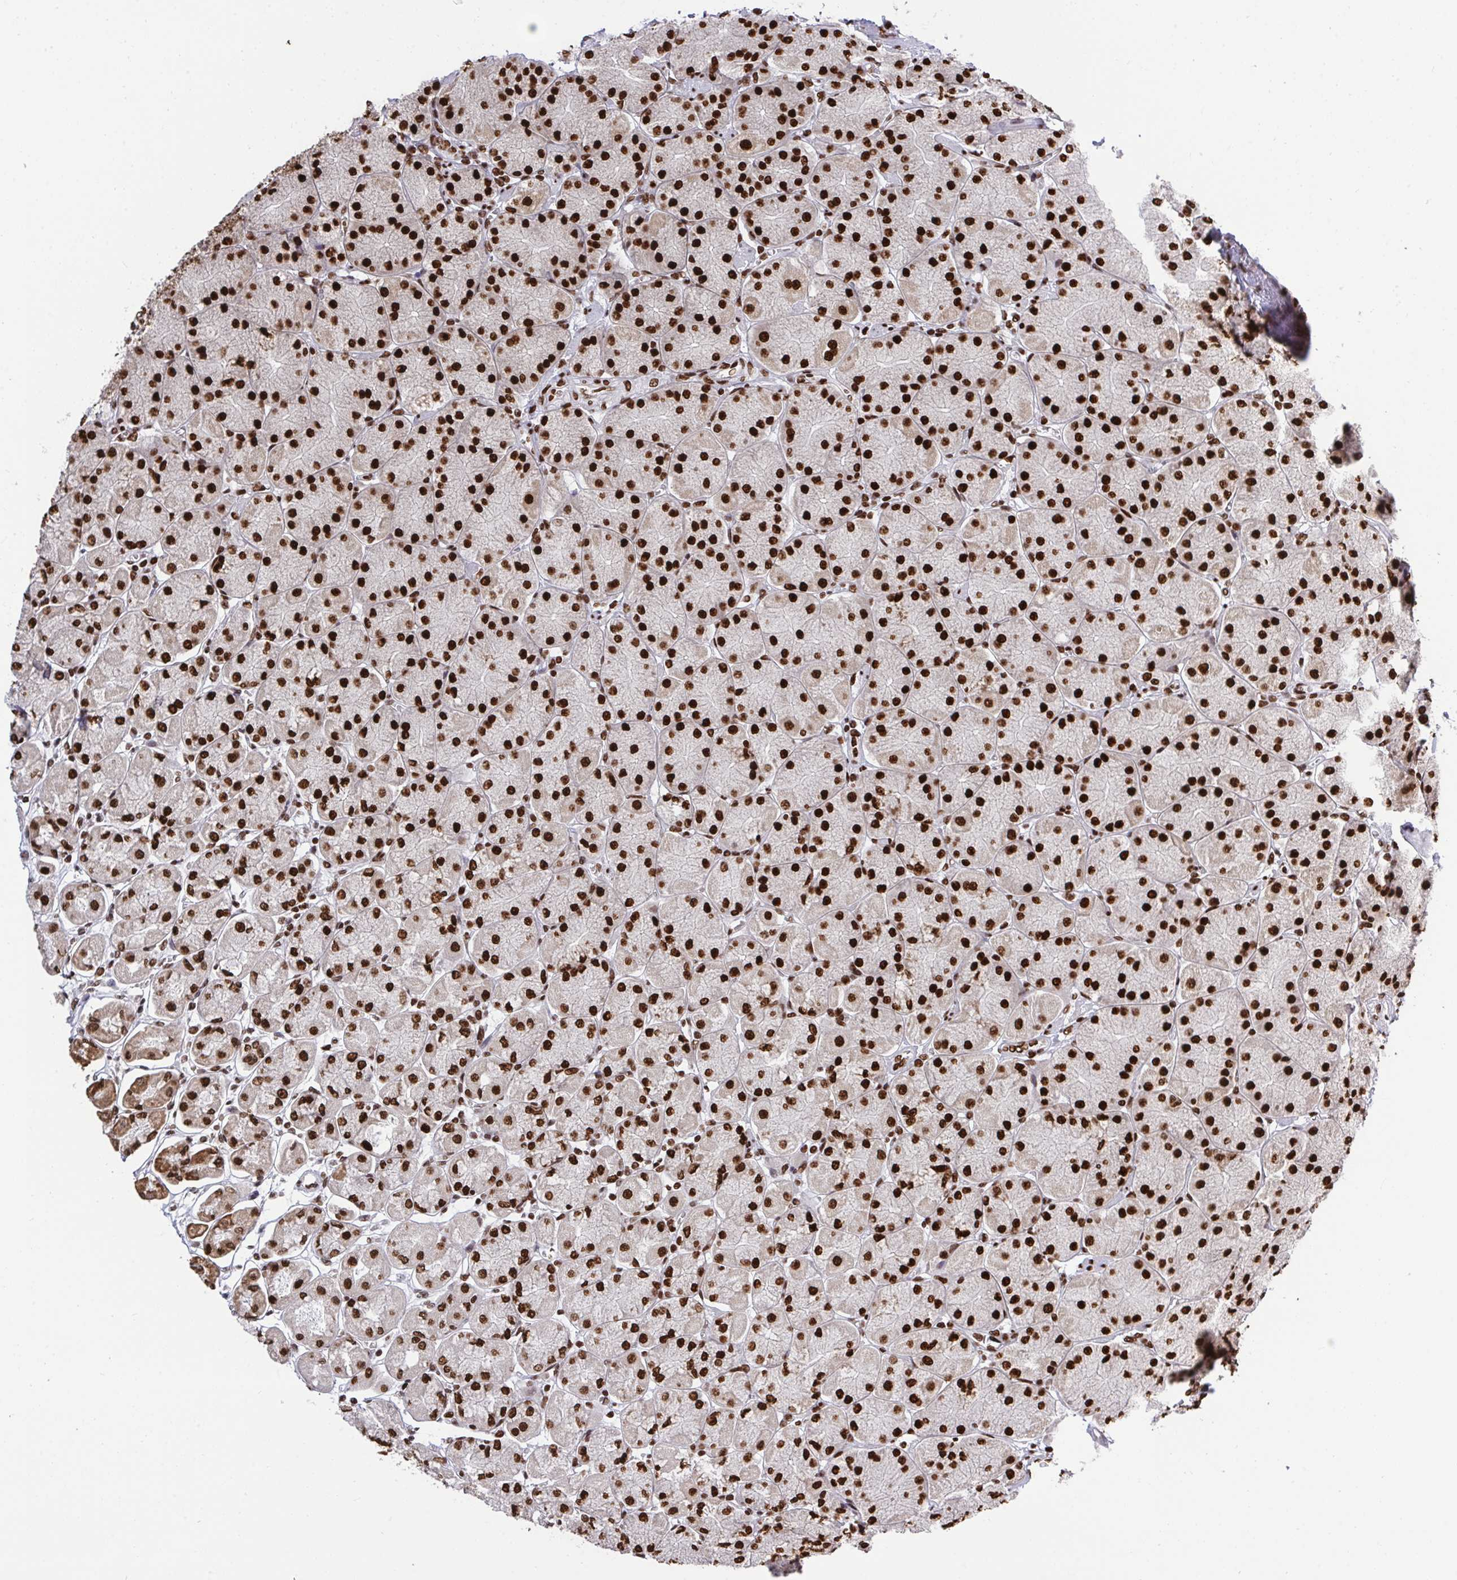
{"staining": {"intensity": "strong", "quantity": ">75%", "location": "nuclear"}, "tissue": "stomach", "cell_type": "Glandular cells", "image_type": "normal", "snomed": [{"axis": "morphology", "description": "Normal tissue, NOS"}, {"axis": "topography", "description": "Stomach, upper"}], "caption": "Strong nuclear expression is seen in about >75% of glandular cells in unremarkable stomach.", "gene": "ENSG00000268083", "patient": {"sex": "female", "age": 56}}